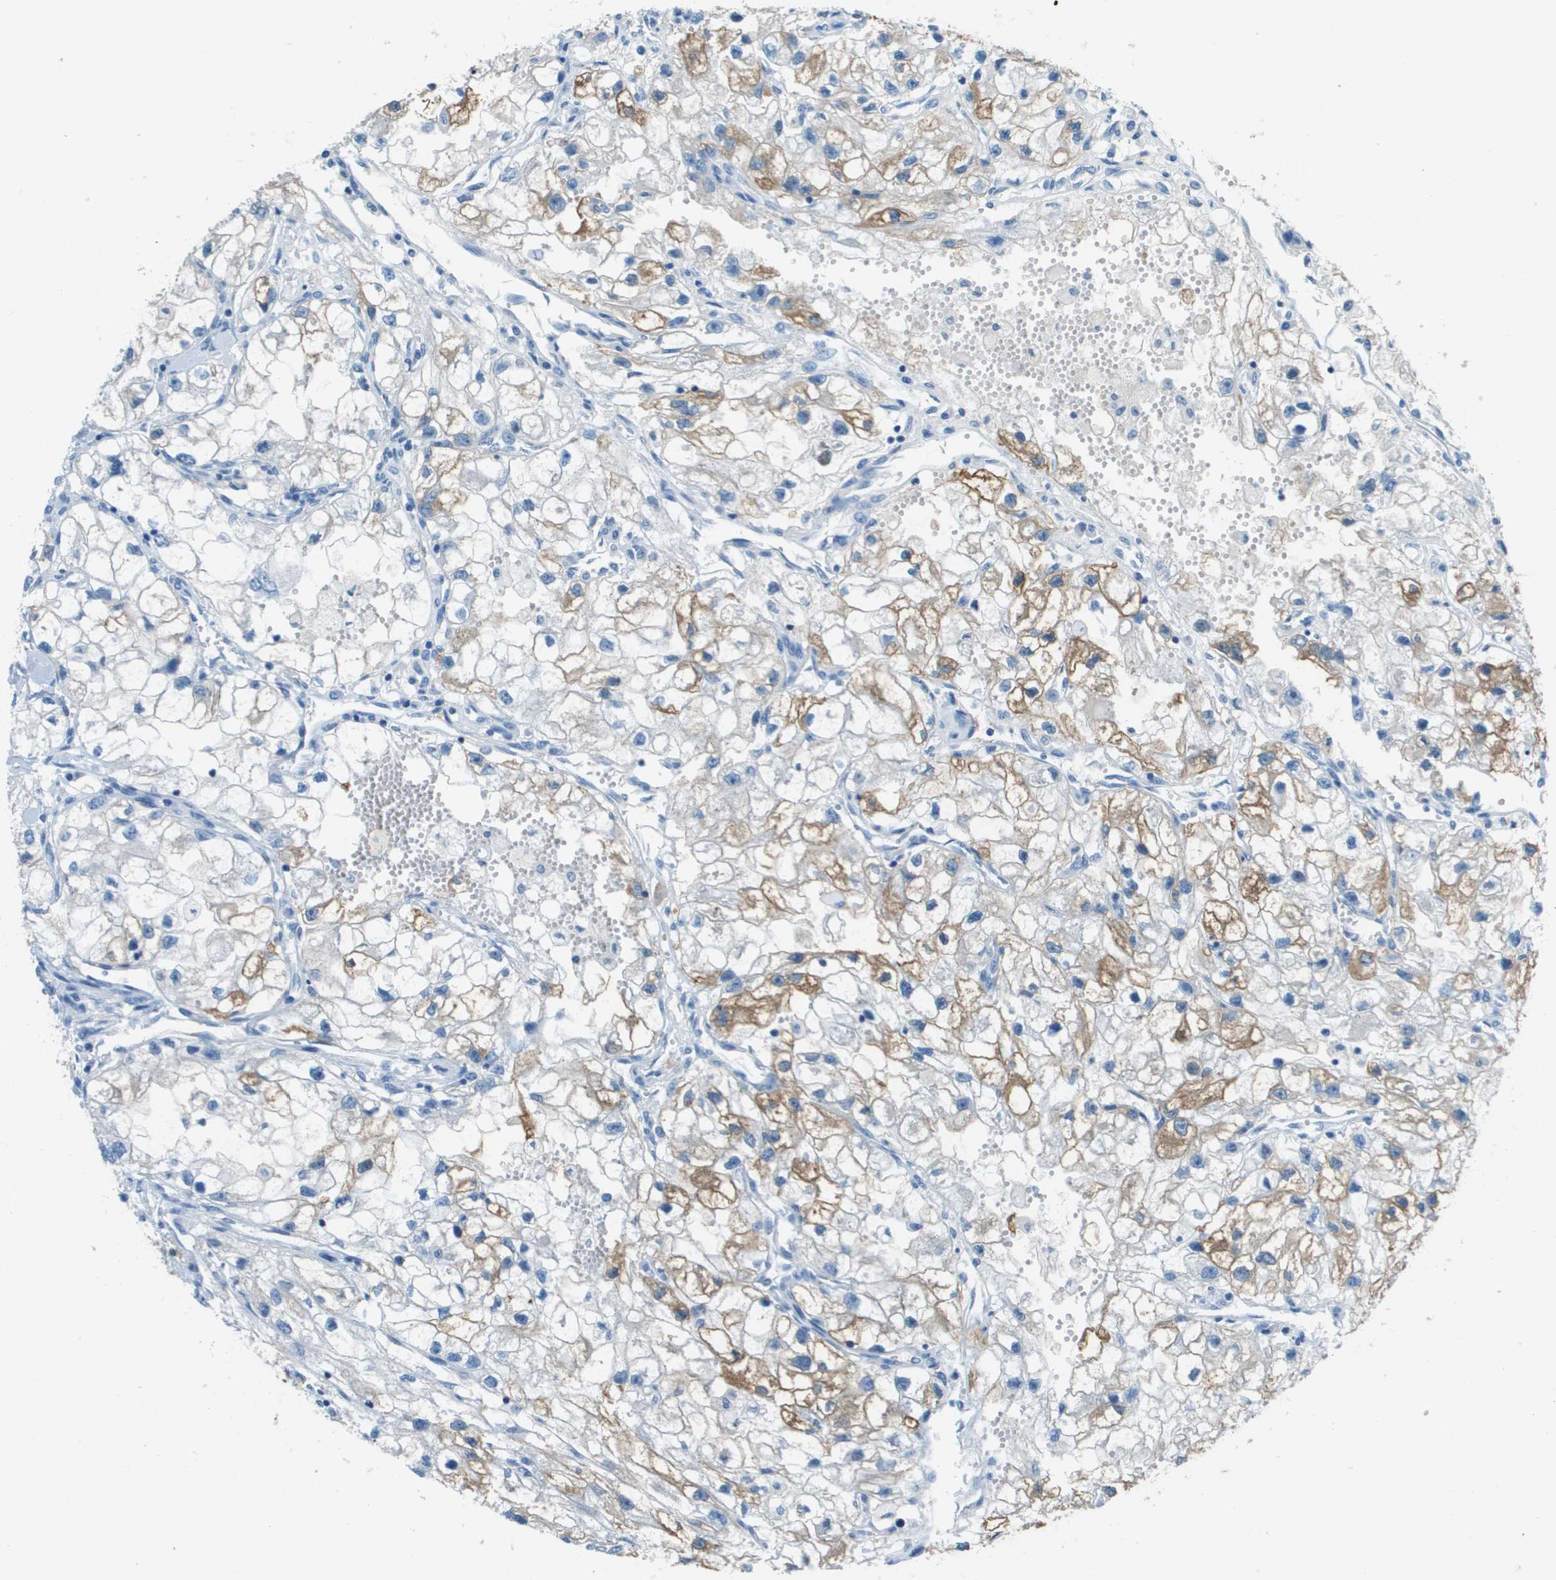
{"staining": {"intensity": "moderate", "quantity": "25%-75%", "location": "cytoplasmic/membranous"}, "tissue": "renal cancer", "cell_type": "Tumor cells", "image_type": "cancer", "snomed": [{"axis": "morphology", "description": "Adenocarcinoma, NOS"}, {"axis": "topography", "description": "Kidney"}], "caption": "Immunohistochemical staining of human renal adenocarcinoma shows moderate cytoplasmic/membranous protein staining in about 25%-75% of tumor cells.", "gene": "SLC16A10", "patient": {"sex": "female", "age": 70}}